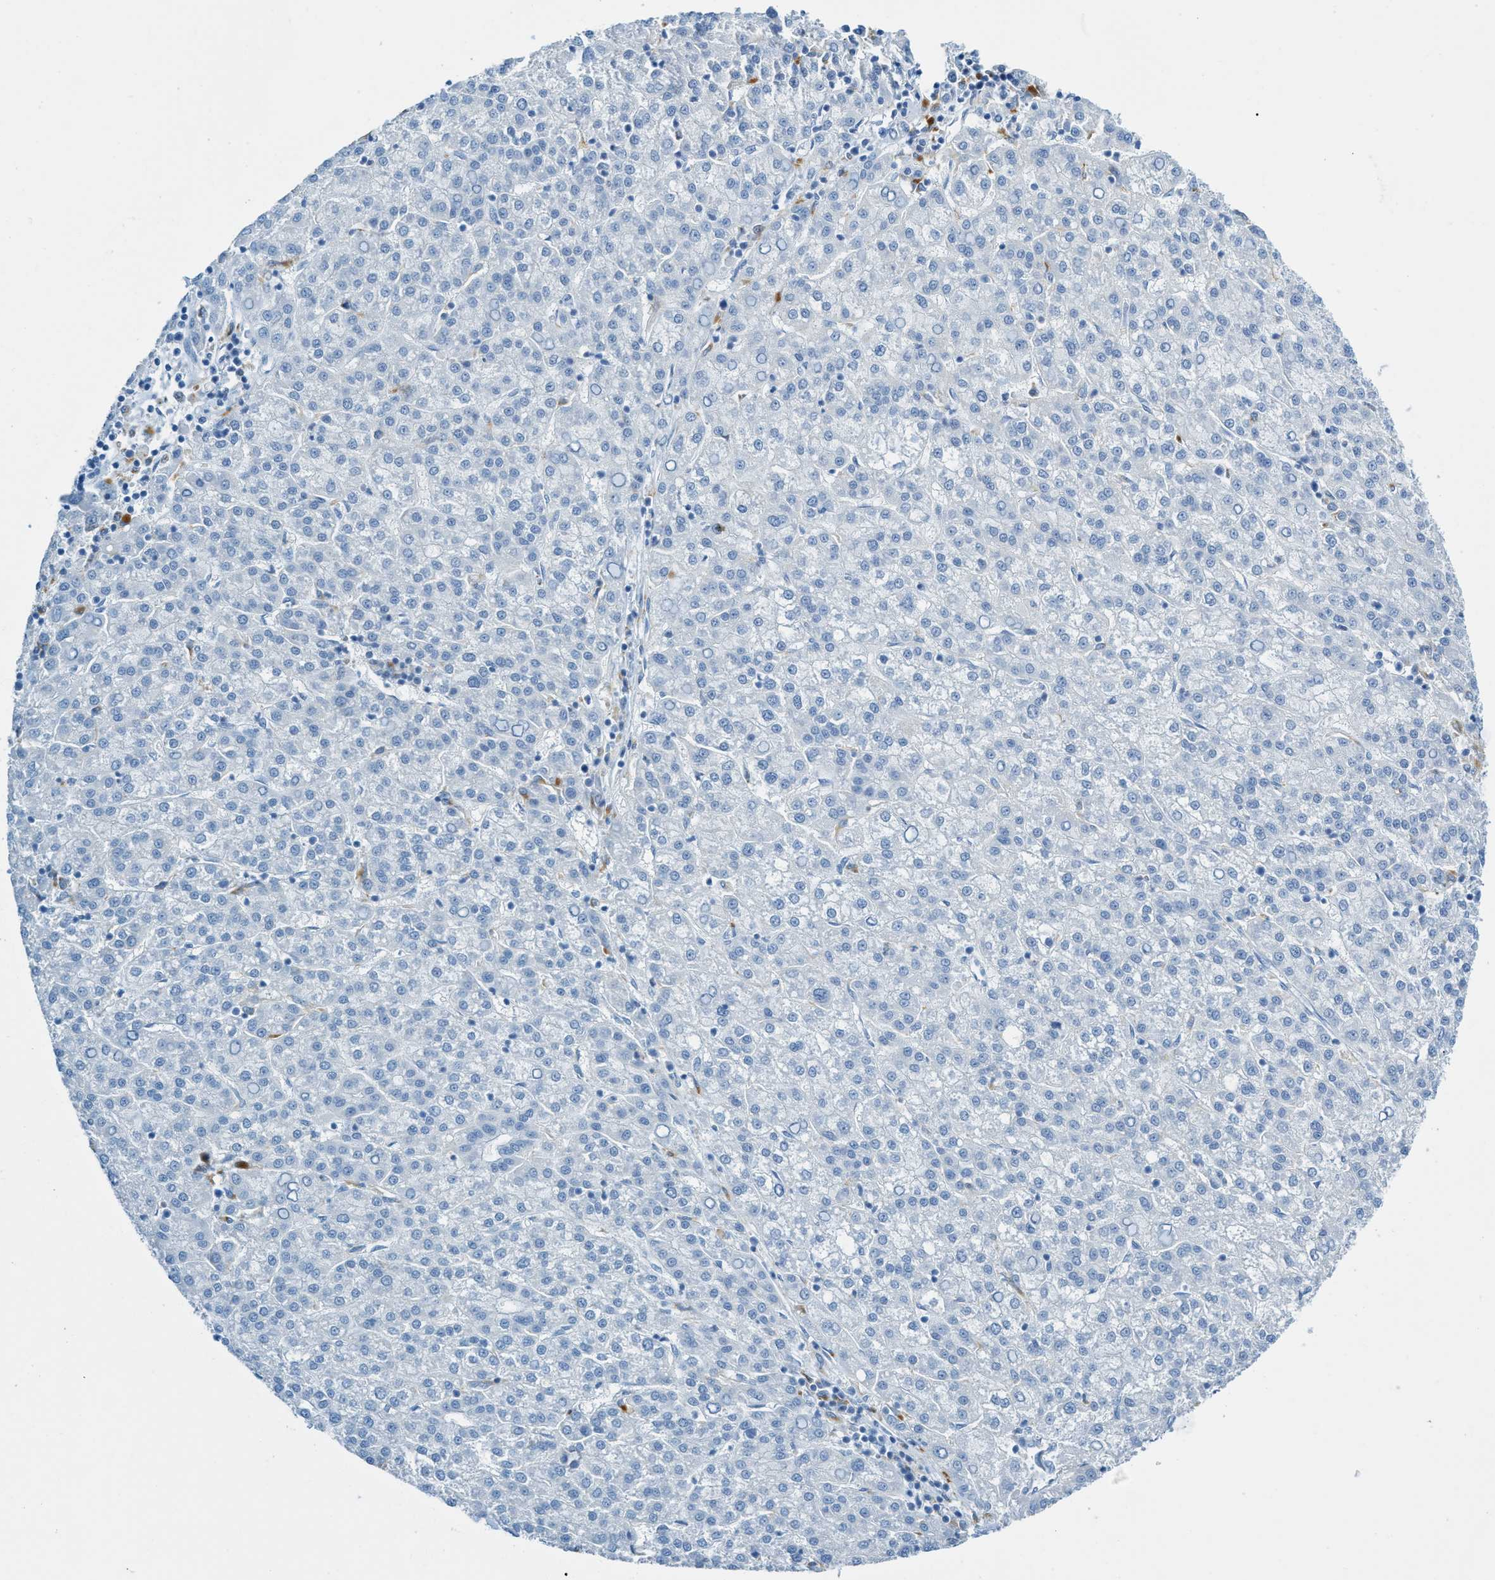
{"staining": {"intensity": "negative", "quantity": "none", "location": "none"}, "tissue": "liver cancer", "cell_type": "Tumor cells", "image_type": "cancer", "snomed": [{"axis": "morphology", "description": "Carcinoma, Hepatocellular, NOS"}, {"axis": "topography", "description": "Liver"}], "caption": "IHC photomicrograph of neoplastic tissue: human liver cancer stained with DAB (3,3'-diaminobenzidine) demonstrates no significant protein staining in tumor cells.", "gene": "C21orf62", "patient": {"sex": "female", "age": 58}}